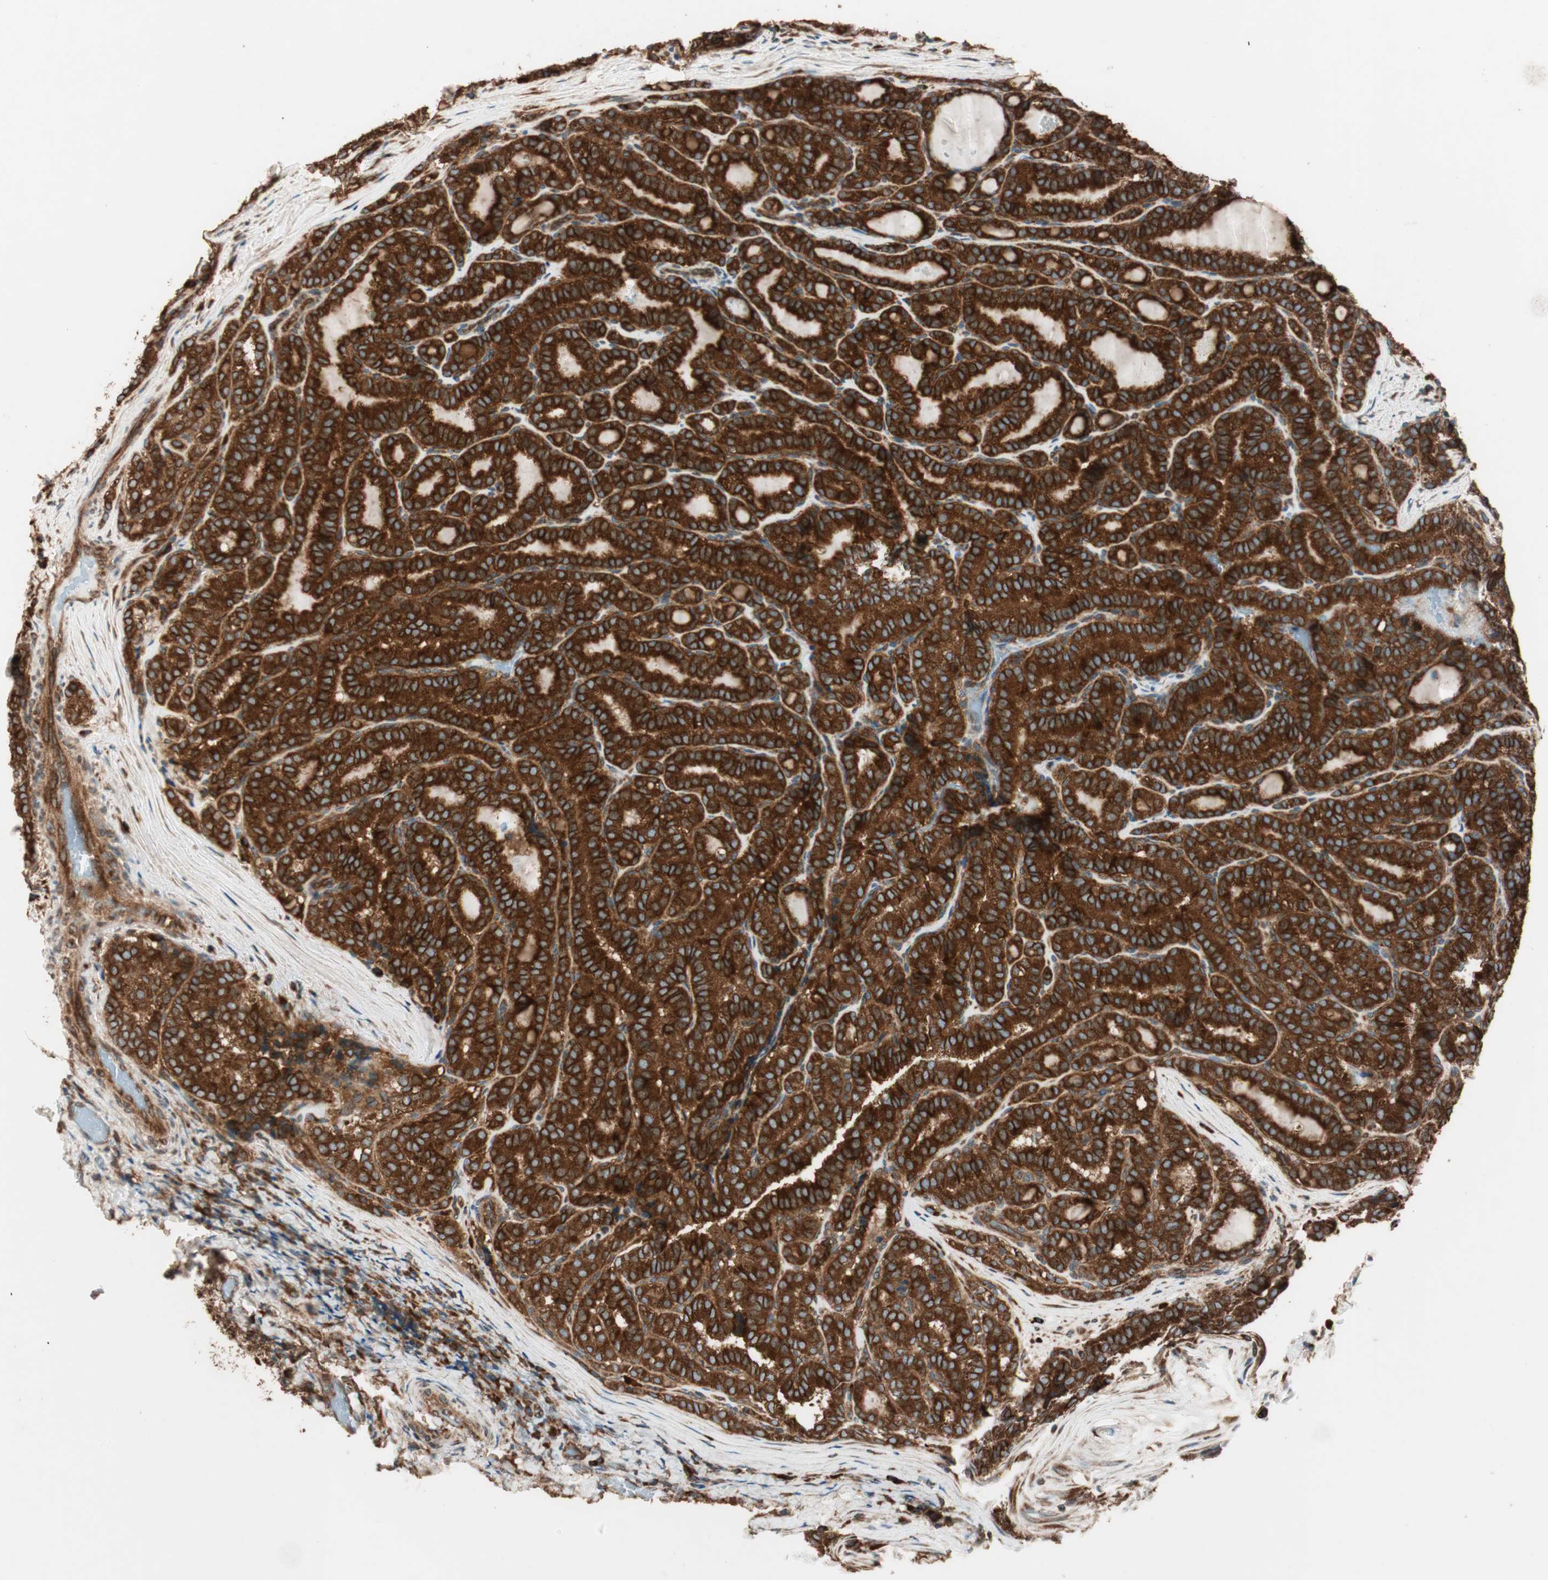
{"staining": {"intensity": "strong", "quantity": ">75%", "location": "cytoplasmic/membranous"}, "tissue": "thyroid cancer", "cell_type": "Tumor cells", "image_type": "cancer", "snomed": [{"axis": "morphology", "description": "Normal tissue, NOS"}, {"axis": "morphology", "description": "Papillary adenocarcinoma, NOS"}, {"axis": "topography", "description": "Thyroid gland"}], "caption": "Protein staining of thyroid cancer (papillary adenocarcinoma) tissue displays strong cytoplasmic/membranous positivity in about >75% of tumor cells.", "gene": "RAB5A", "patient": {"sex": "female", "age": 30}}